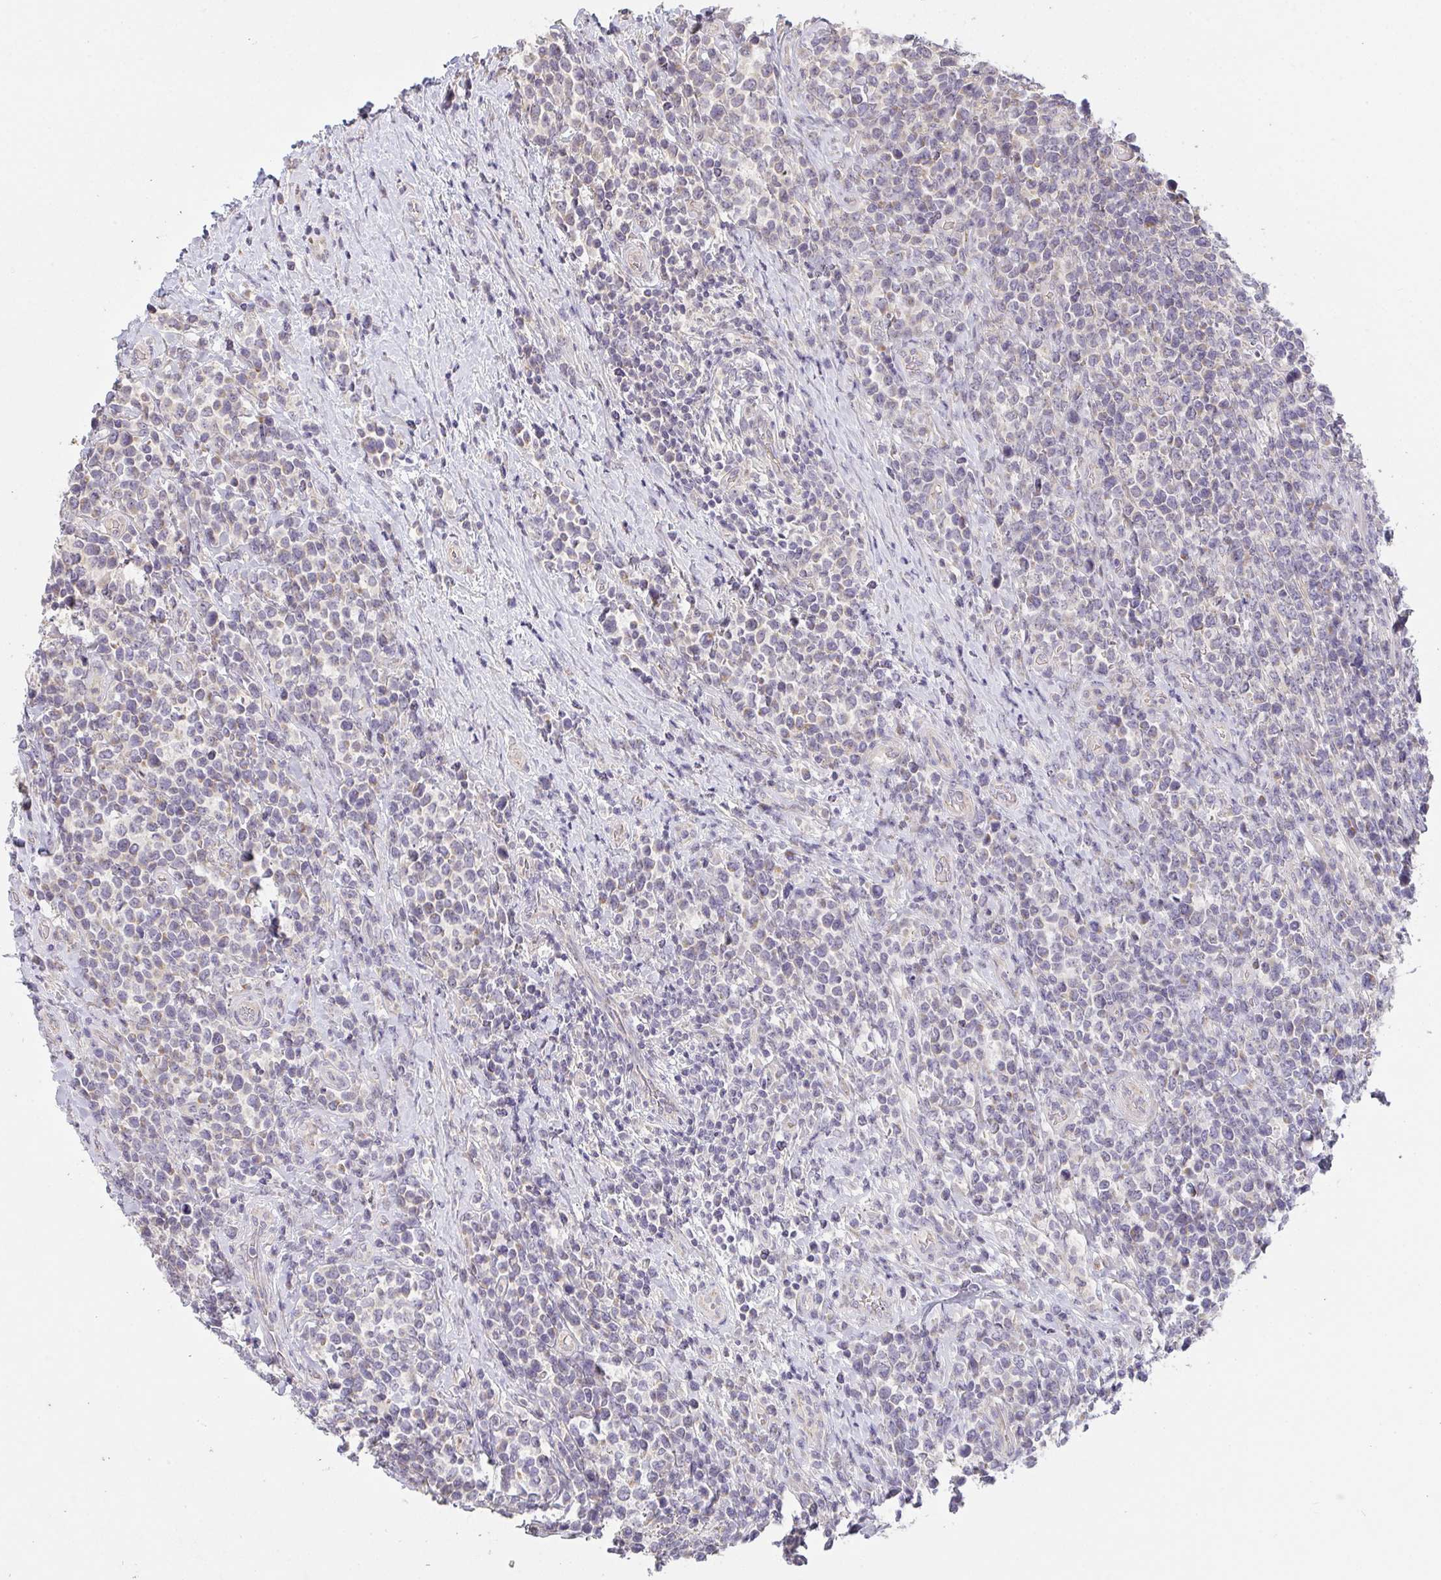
{"staining": {"intensity": "negative", "quantity": "none", "location": "none"}, "tissue": "lymphoma", "cell_type": "Tumor cells", "image_type": "cancer", "snomed": [{"axis": "morphology", "description": "Malignant lymphoma, non-Hodgkin's type, High grade"}, {"axis": "topography", "description": "Soft tissue"}], "caption": "Malignant lymphoma, non-Hodgkin's type (high-grade) was stained to show a protein in brown. There is no significant expression in tumor cells. (IHC, brightfield microscopy, high magnification).", "gene": "TMEM219", "patient": {"sex": "female", "age": 56}}